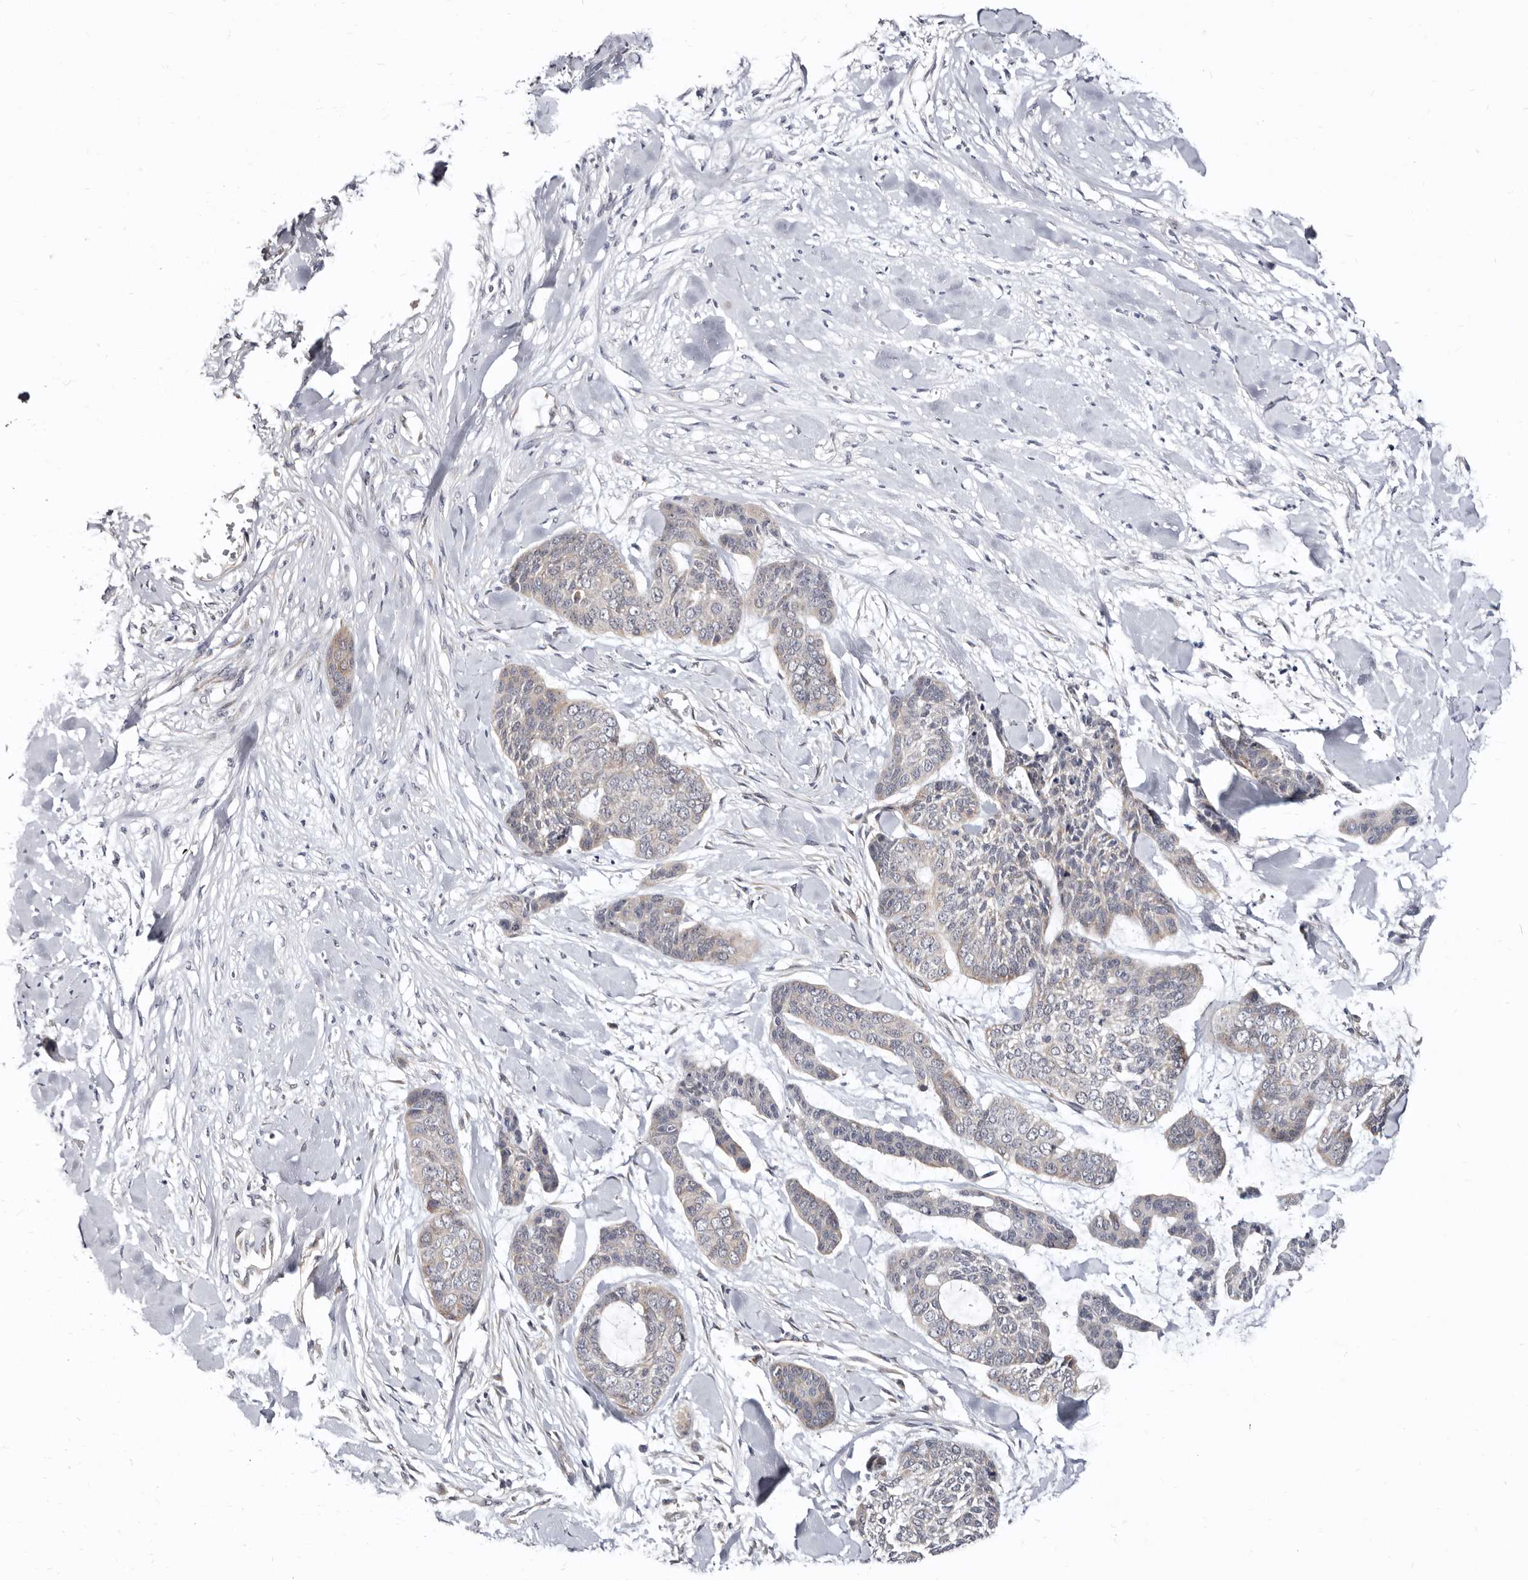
{"staining": {"intensity": "weak", "quantity": "25%-75%", "location": "cytoplasmic/membranous"}, "tissue": "skin cancer", "cell_type": "Tumor cells", "image_type": "cancer", "snomed": [{"axis": "morphology", "description": "Basal cell carcinoma"}, {"axis": "topography", "description": "Skin"}], "caption": "Protein expression by IHC demonstrates weak cytoplasmic/membranous staining in approximately 25%-75% of tumor cells in skin cancer.", "gene": "KLHL4", "patient": {"sex": "female", "age": 64}}